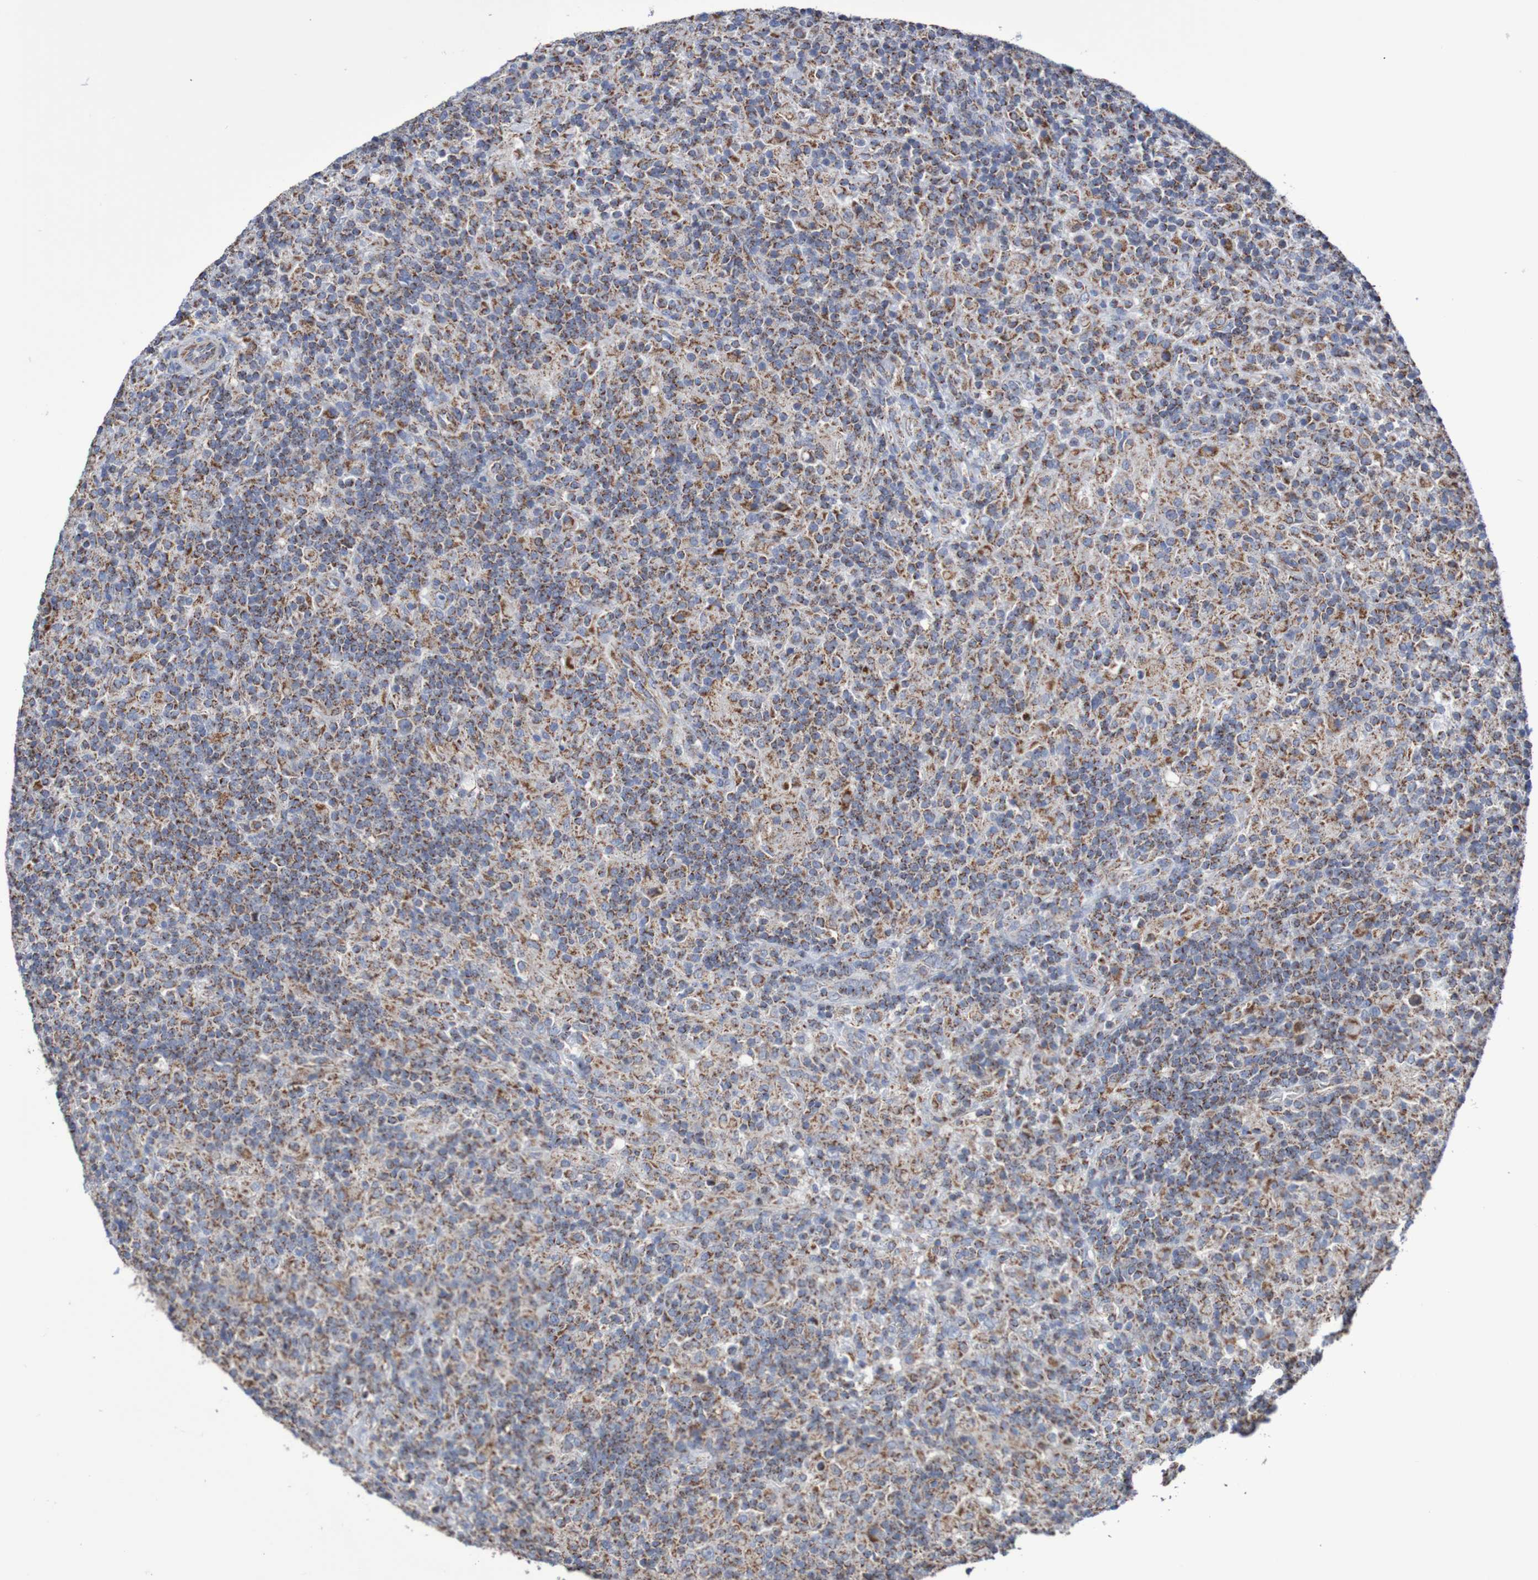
{"staining": {"intensity": "moderate", "quantity": ">75%", "location": "cytoplasmic/membranous"}, "tissue": "lymphoma", "cell_type": "Tumor cells", "image_type": "cancer", "snomed": [{"axis": "morphology", "description": "Hodgkin's disease, NOS"}, {"axis": "topography", "description": "Lymph node"}], "caption": "Brown immunohistochemical staining in human Hodgkin's disease reveals moderate cytoplasmic/membranous expression in approximately >75% of tumor cells. (DAB (3,3'-diaminobenzidine) IHC, brown staining for protein, blue staining for nuclei).", "gene": "MMEL1", "patient": {"sex": "male", "age": 70}}